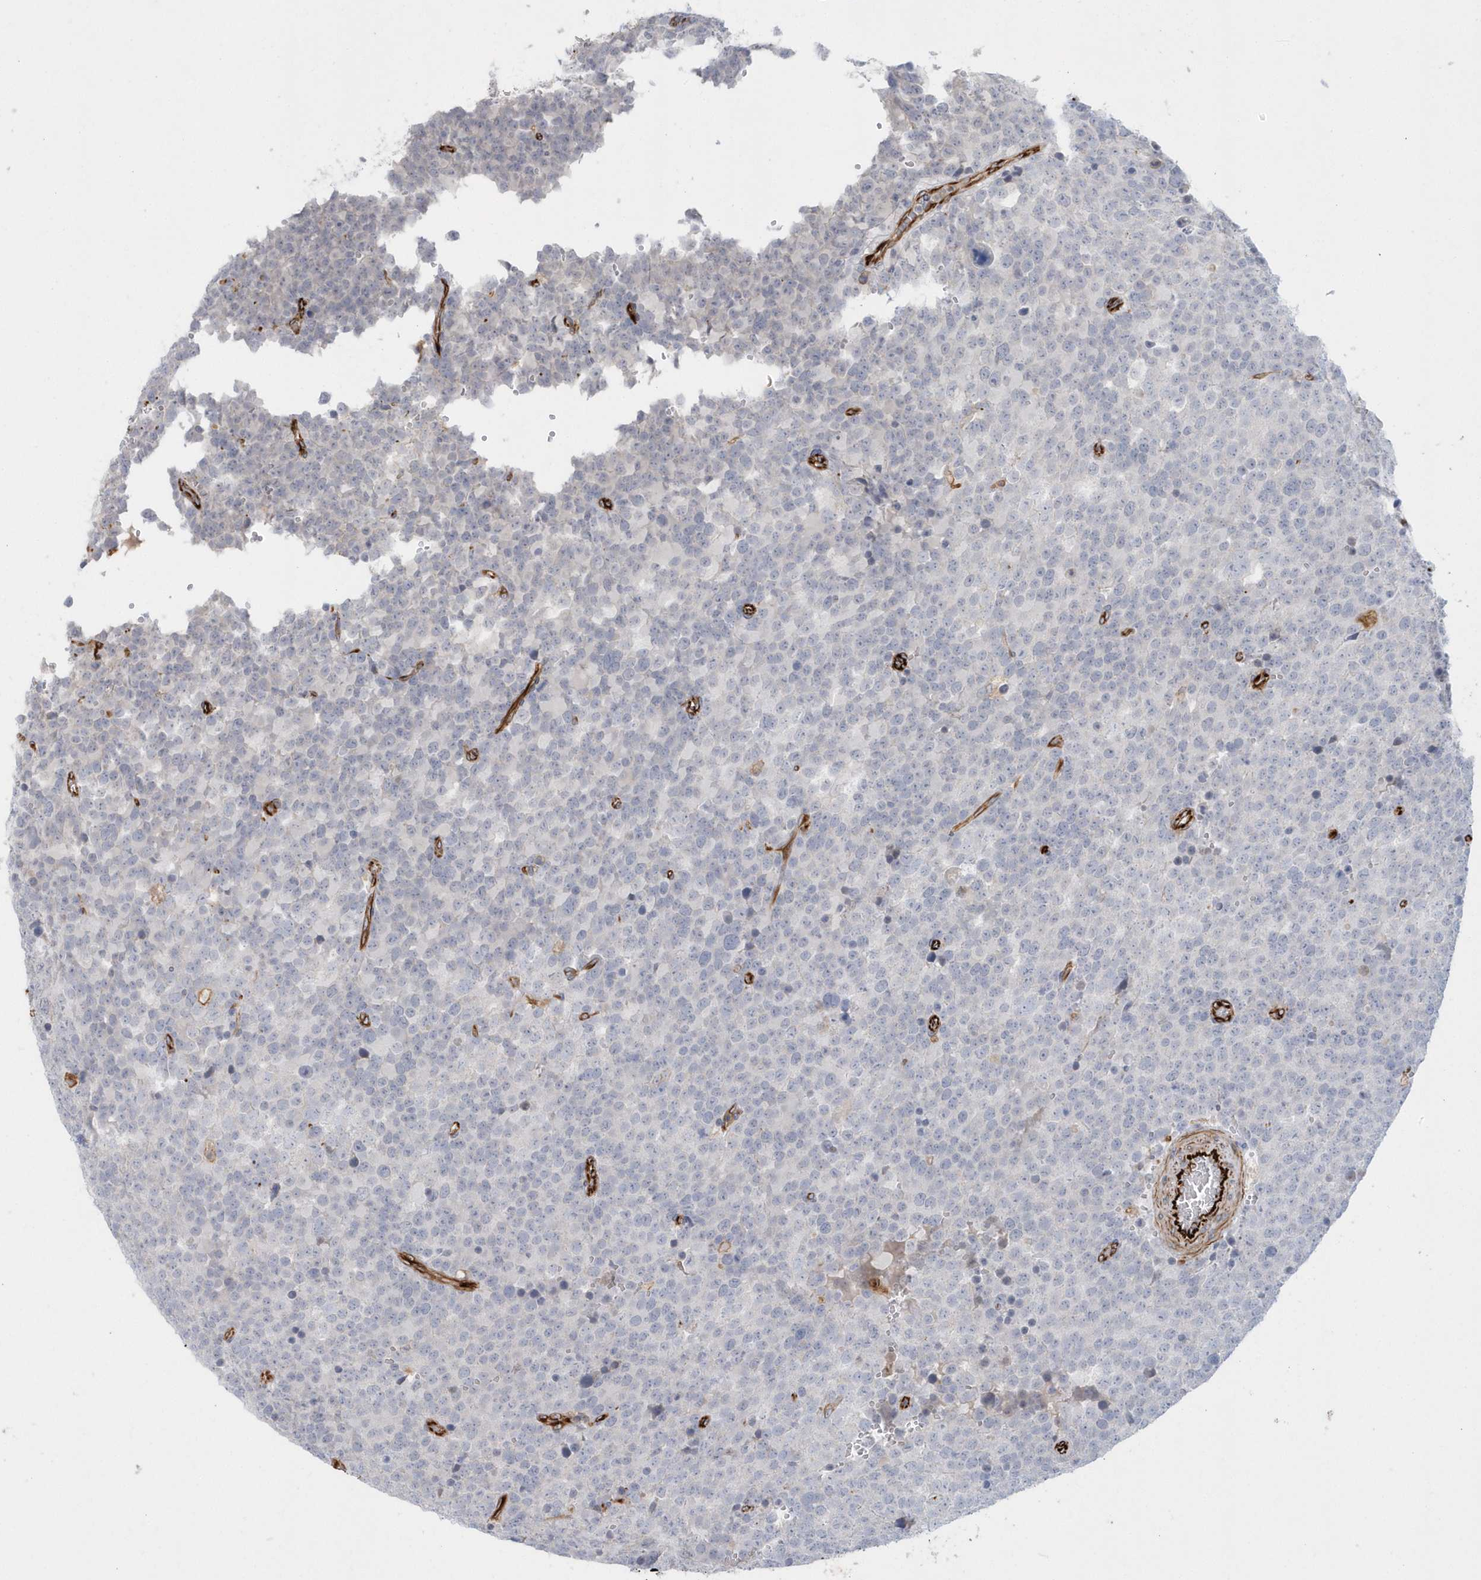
{"staining": {"intensity": "negative", "quantity": "none", "location": "none"}, "tissue": "testis cancer", "cell_type": "Tumor cells", "image_type": "cancer", "snomed": [{"axis": "morphology", "description": "Seminoma, NOS"}, {"axis": "topography", "description": "Testis"}], "caption": "Immunohistochemical staining of human testis cancer (seminoma) reveals no significant expression in tumor cells.", "gene": "RAB17", "patient": {"sex": "male", "age": 71}}